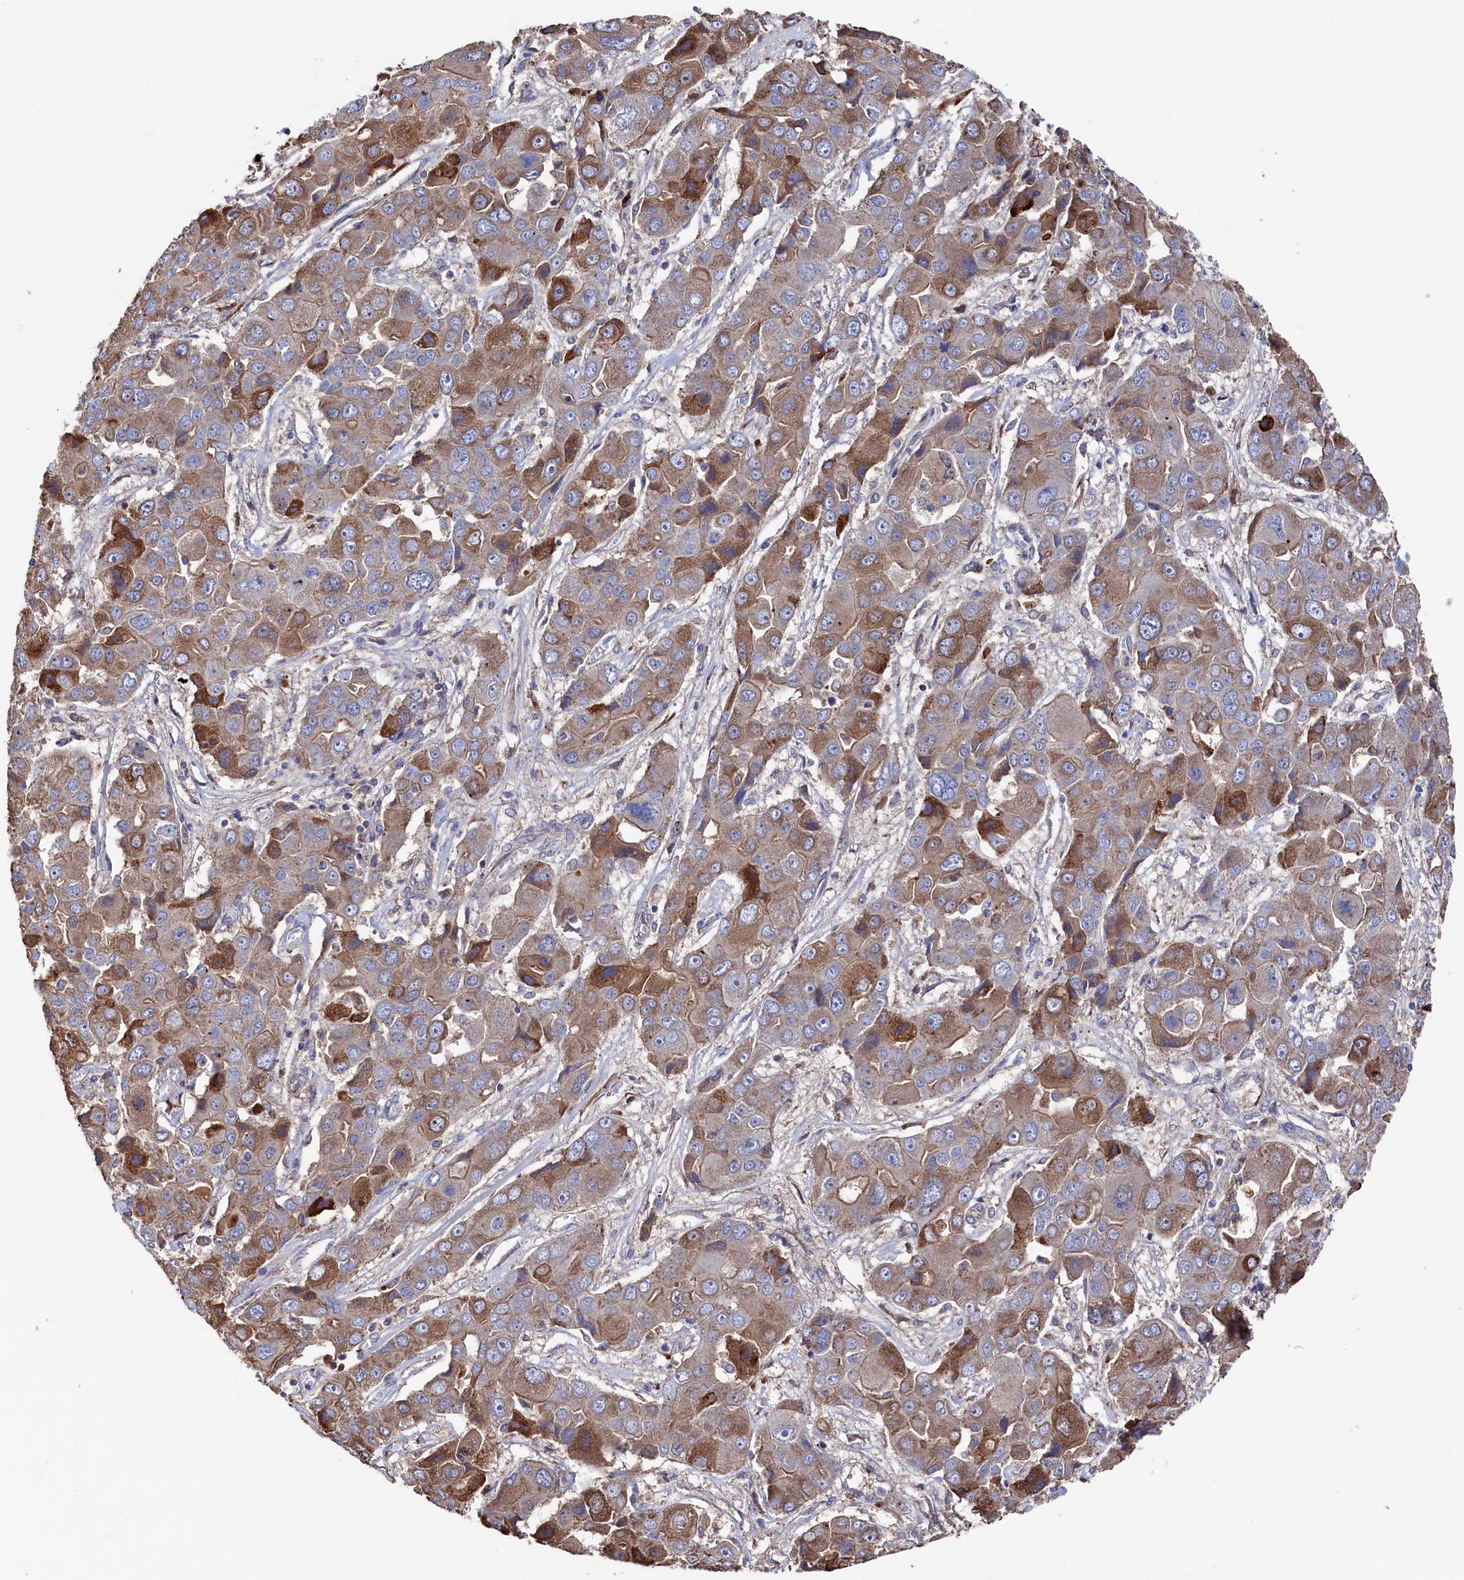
{"staining": {"intensity": "strong", "quantity": "25%-75%", "location": "cytoplasmic/membranous"}, "tissue": "liver cancer", "cell_type": "Tumor cells", "image_type": "cancer", "snomed": [{"axis": "morphology", "description": "Cholangiocarcinoma"}, {"axis": "topography", "description": "Liver"}], "caption": "Protein staining of liver cholangiocarcinoma tissue reveals strong cytoplasmic/membranous positivity in about 25%-75% of tumor cells.", "gene": "TK2", "patient": {"sex": "male", "age": 67}}